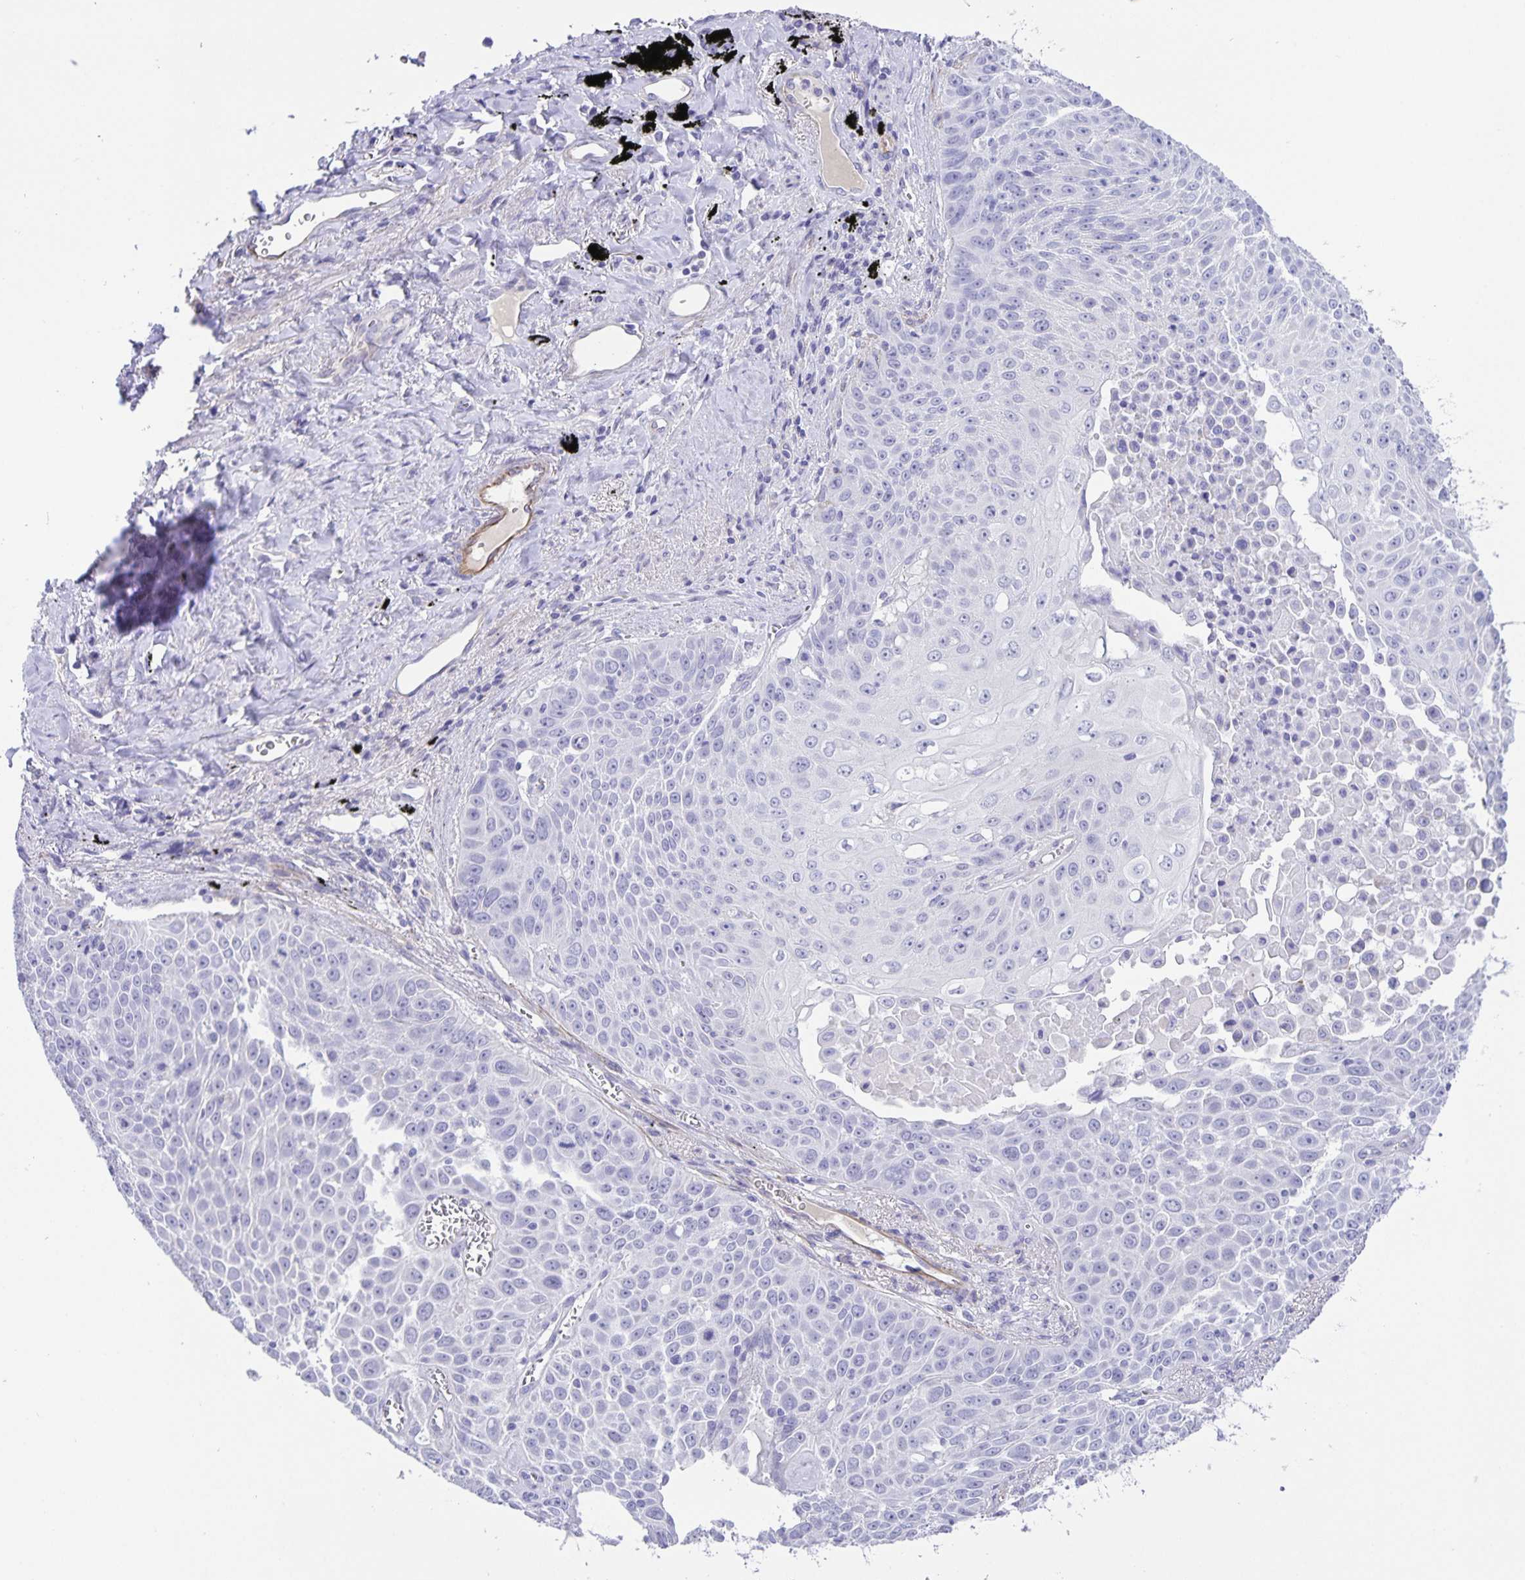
{"staining": {"intensity": "negative", "quantity": "none", "location": "none"}, "tissue": "lung cancer", "cell_type": "Tumor cells", "image_type": "cancer", "snomed": [{"axis": "morphology", "description": "Squamous cell carcinoma, NOS"}, {"axis": "morphology", "description": "Squamous cell carcinoma, metastatic, NOS"}, {"axis": "topography", "description": "Lymph node"}, {"axis": "topography", "description": "Lung"}], "caption": "There is no significant expression in tumor cells of squamous cell carcinoma (lung). (DAB (3,3'-diaminobenzidine) IHC with hematoxylin counter stain).", "gene": "UBQLN3", "patient": {"sex": "female", "age": 62}}